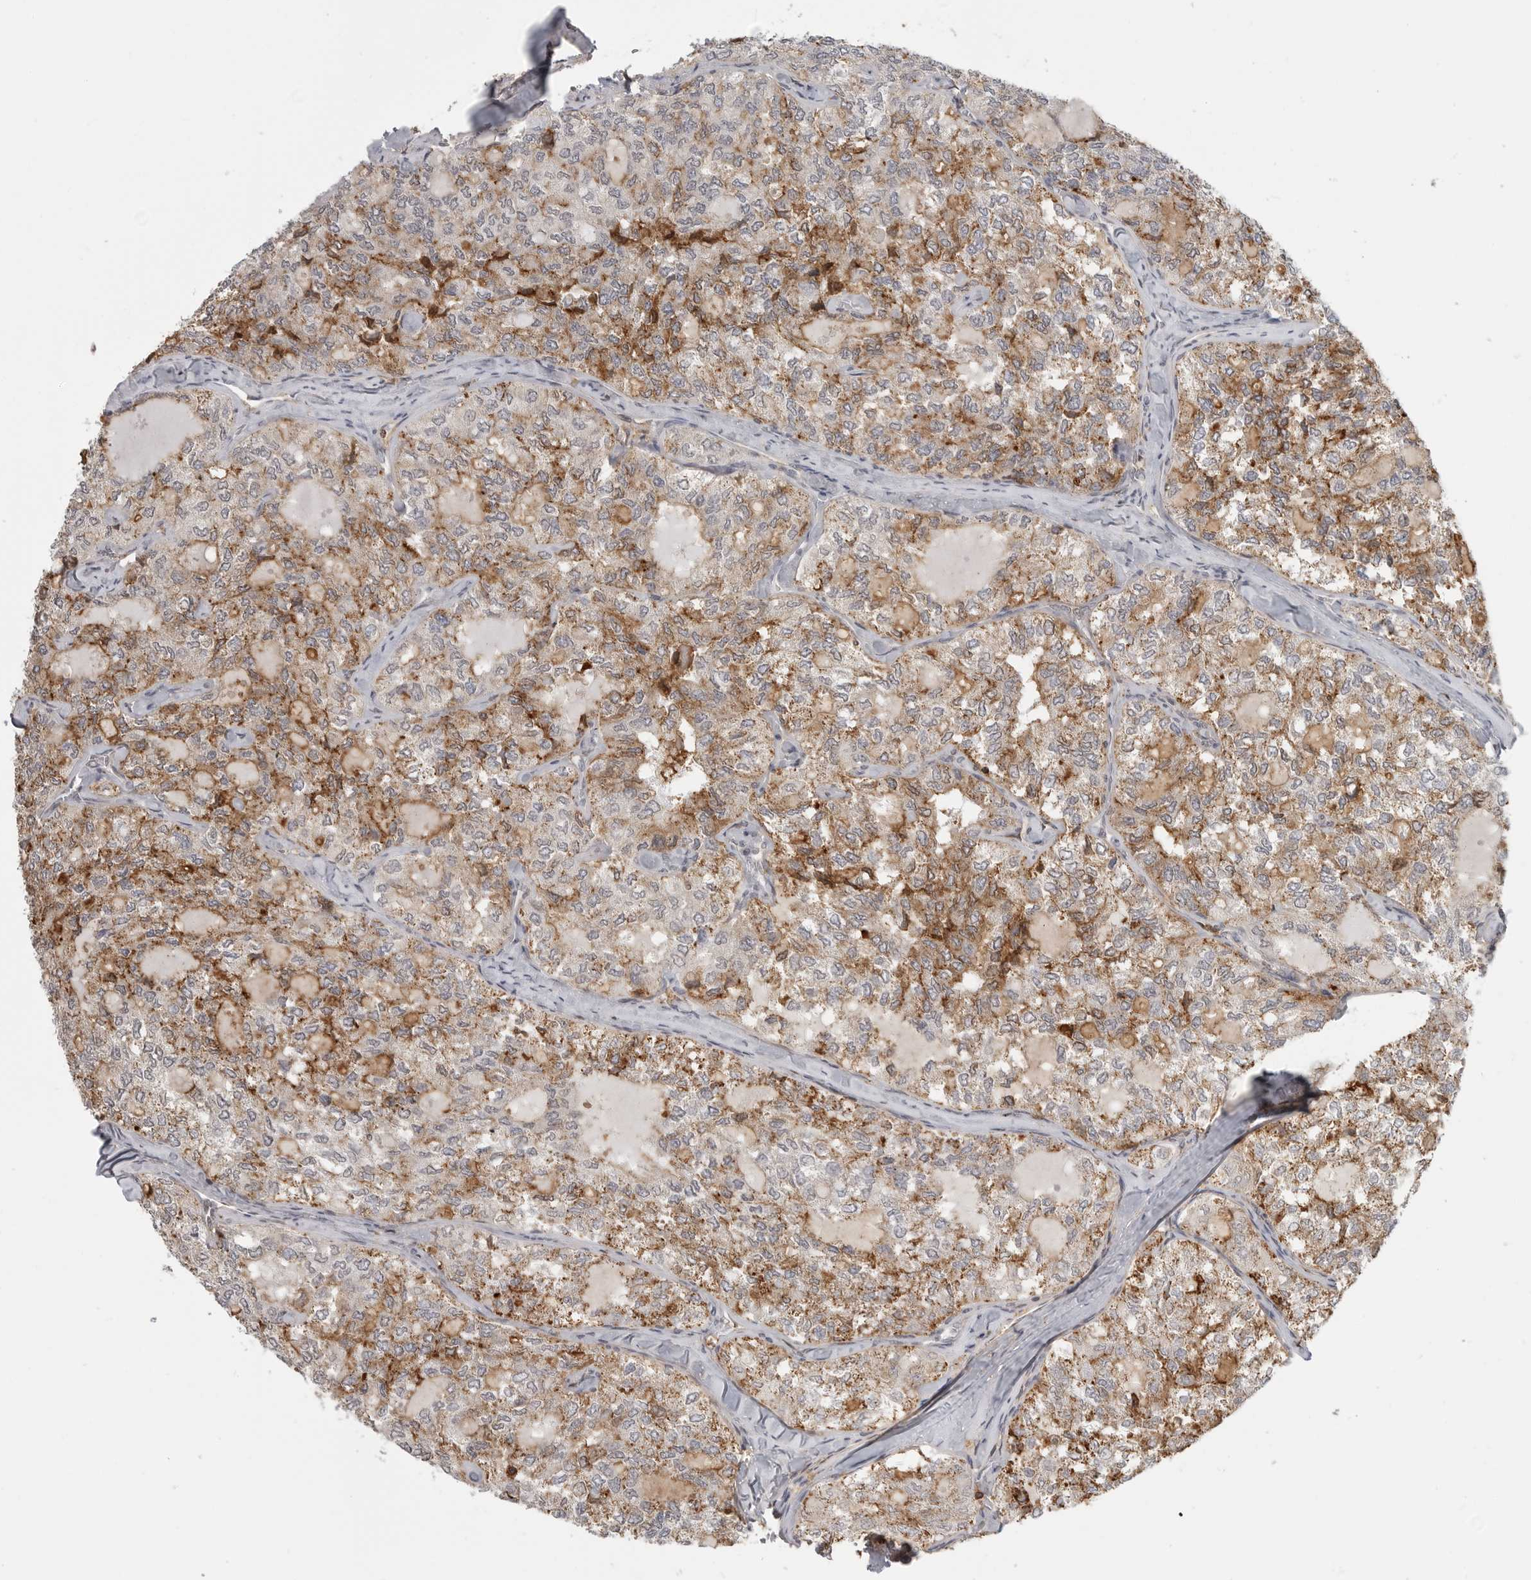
{"staining": {"intensity": "moderate", "quantity": ">75%", "location": "cytoplasmic/membranous"}, "tissue": "thyroid cancer", "cell_type": "Tumor cells", "image_type": "cancer", "snomed": [{"axis": "morphology", "description": "Follicular adenoma carcinoma, NOS"}, {"axis": "topography", "description": "Thyroid gland"}], "caption": "DAB (3,3'-diaminobenzidine) immunohistochemical staining of thyroid cancer reveals moderate cytoplasmic/membranous protein expression in about >75% of tumor cells.", "gene": "ANXA11", "patient": {"sex": "male", "age": 75}}